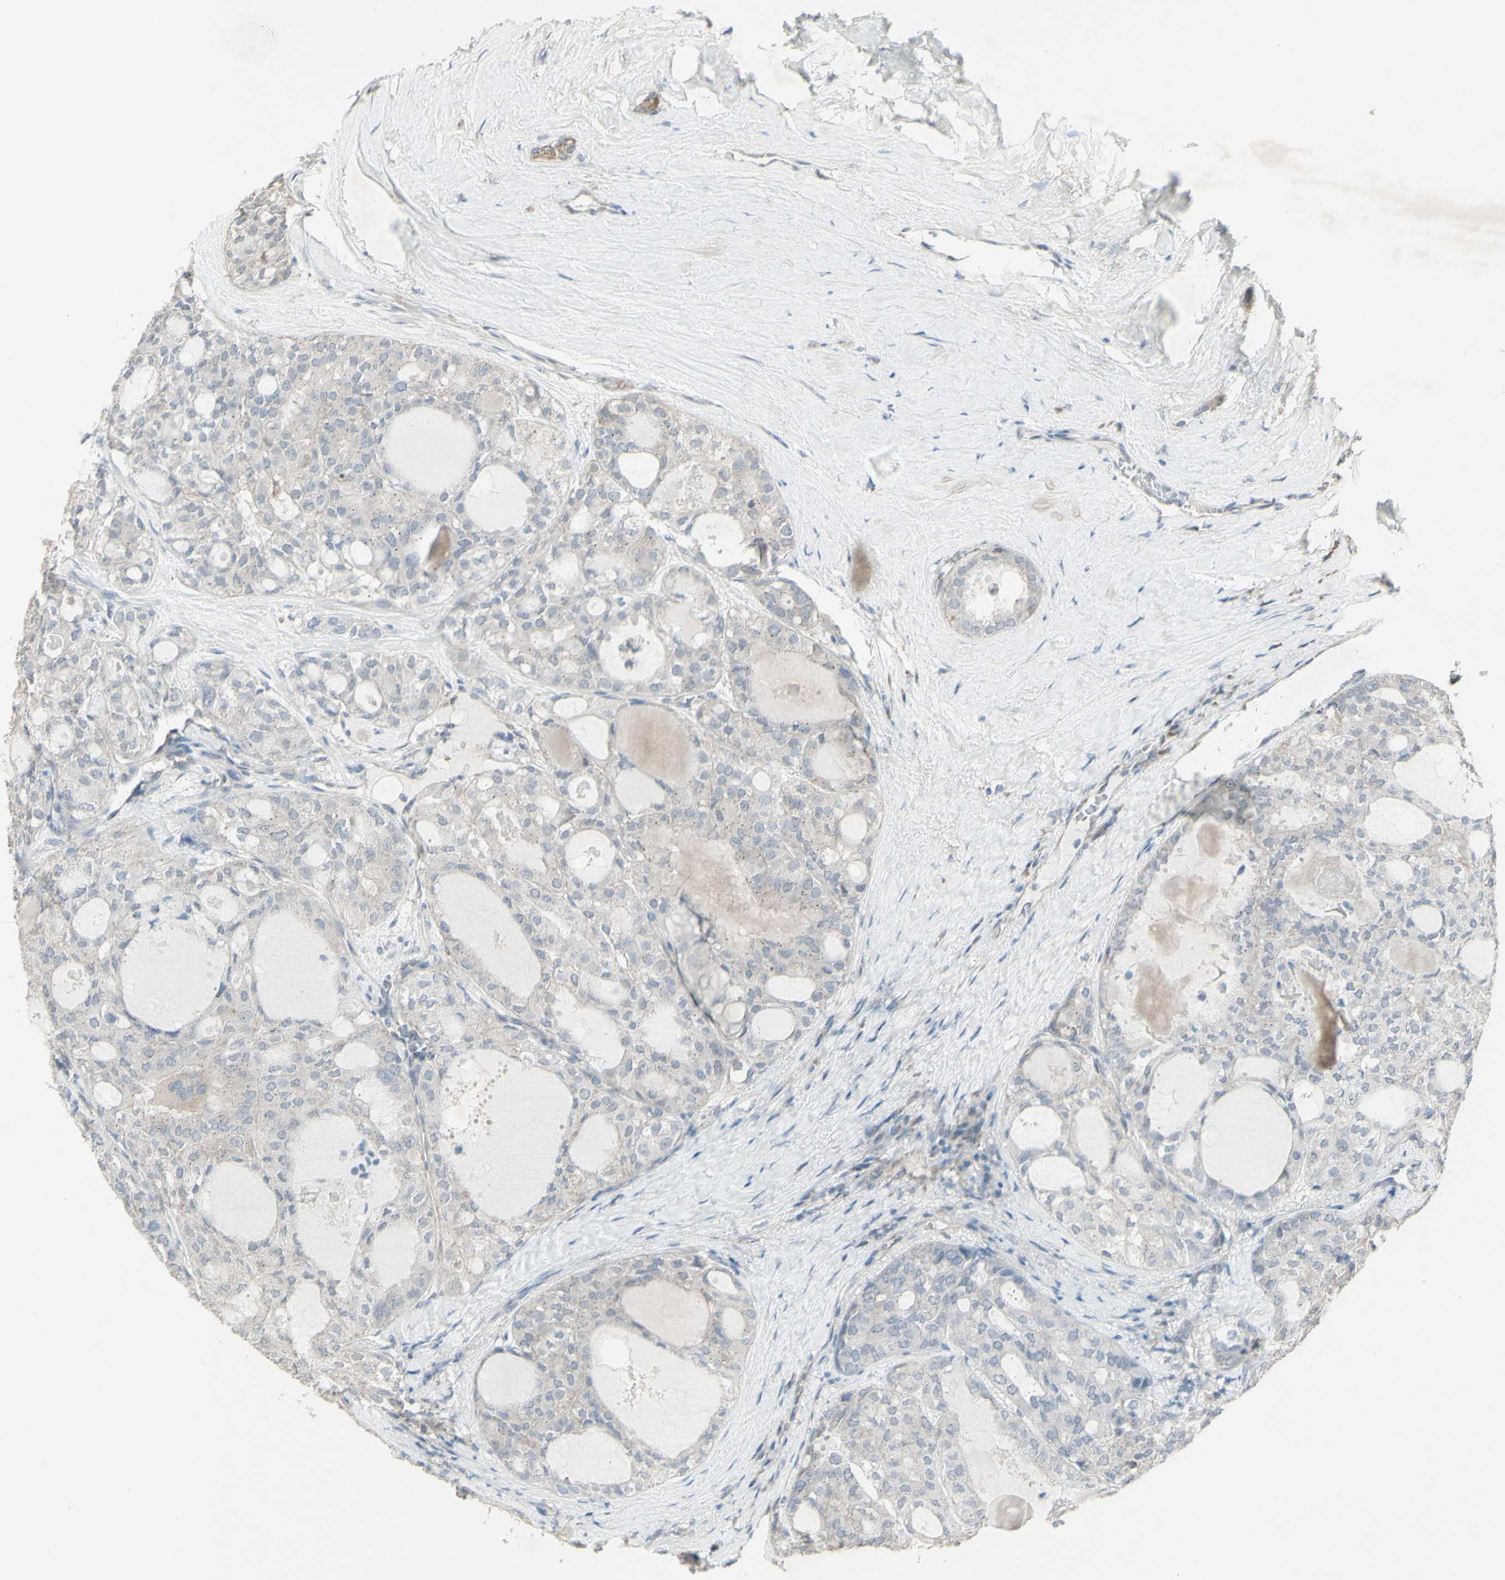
{"staining": {"intensity": "negative", "quantity": "none", "location": "none"}, "tissue": "thyroid cancer", "cell_type": "Tumor cells", "image_type": "cancer", "snomed": [{"axis": "morphology", "description": "Follicular adenoma carcinoma, NOS"}, {"axis": "topography", "description": "Thyroid gland"}], "caption": "Thyroid cancer stained for a protein using immunohistochemistry exhibits no staining tumor cells.", "gene": "FXYD3", "patient": {"sex": "male", "age": 75}}